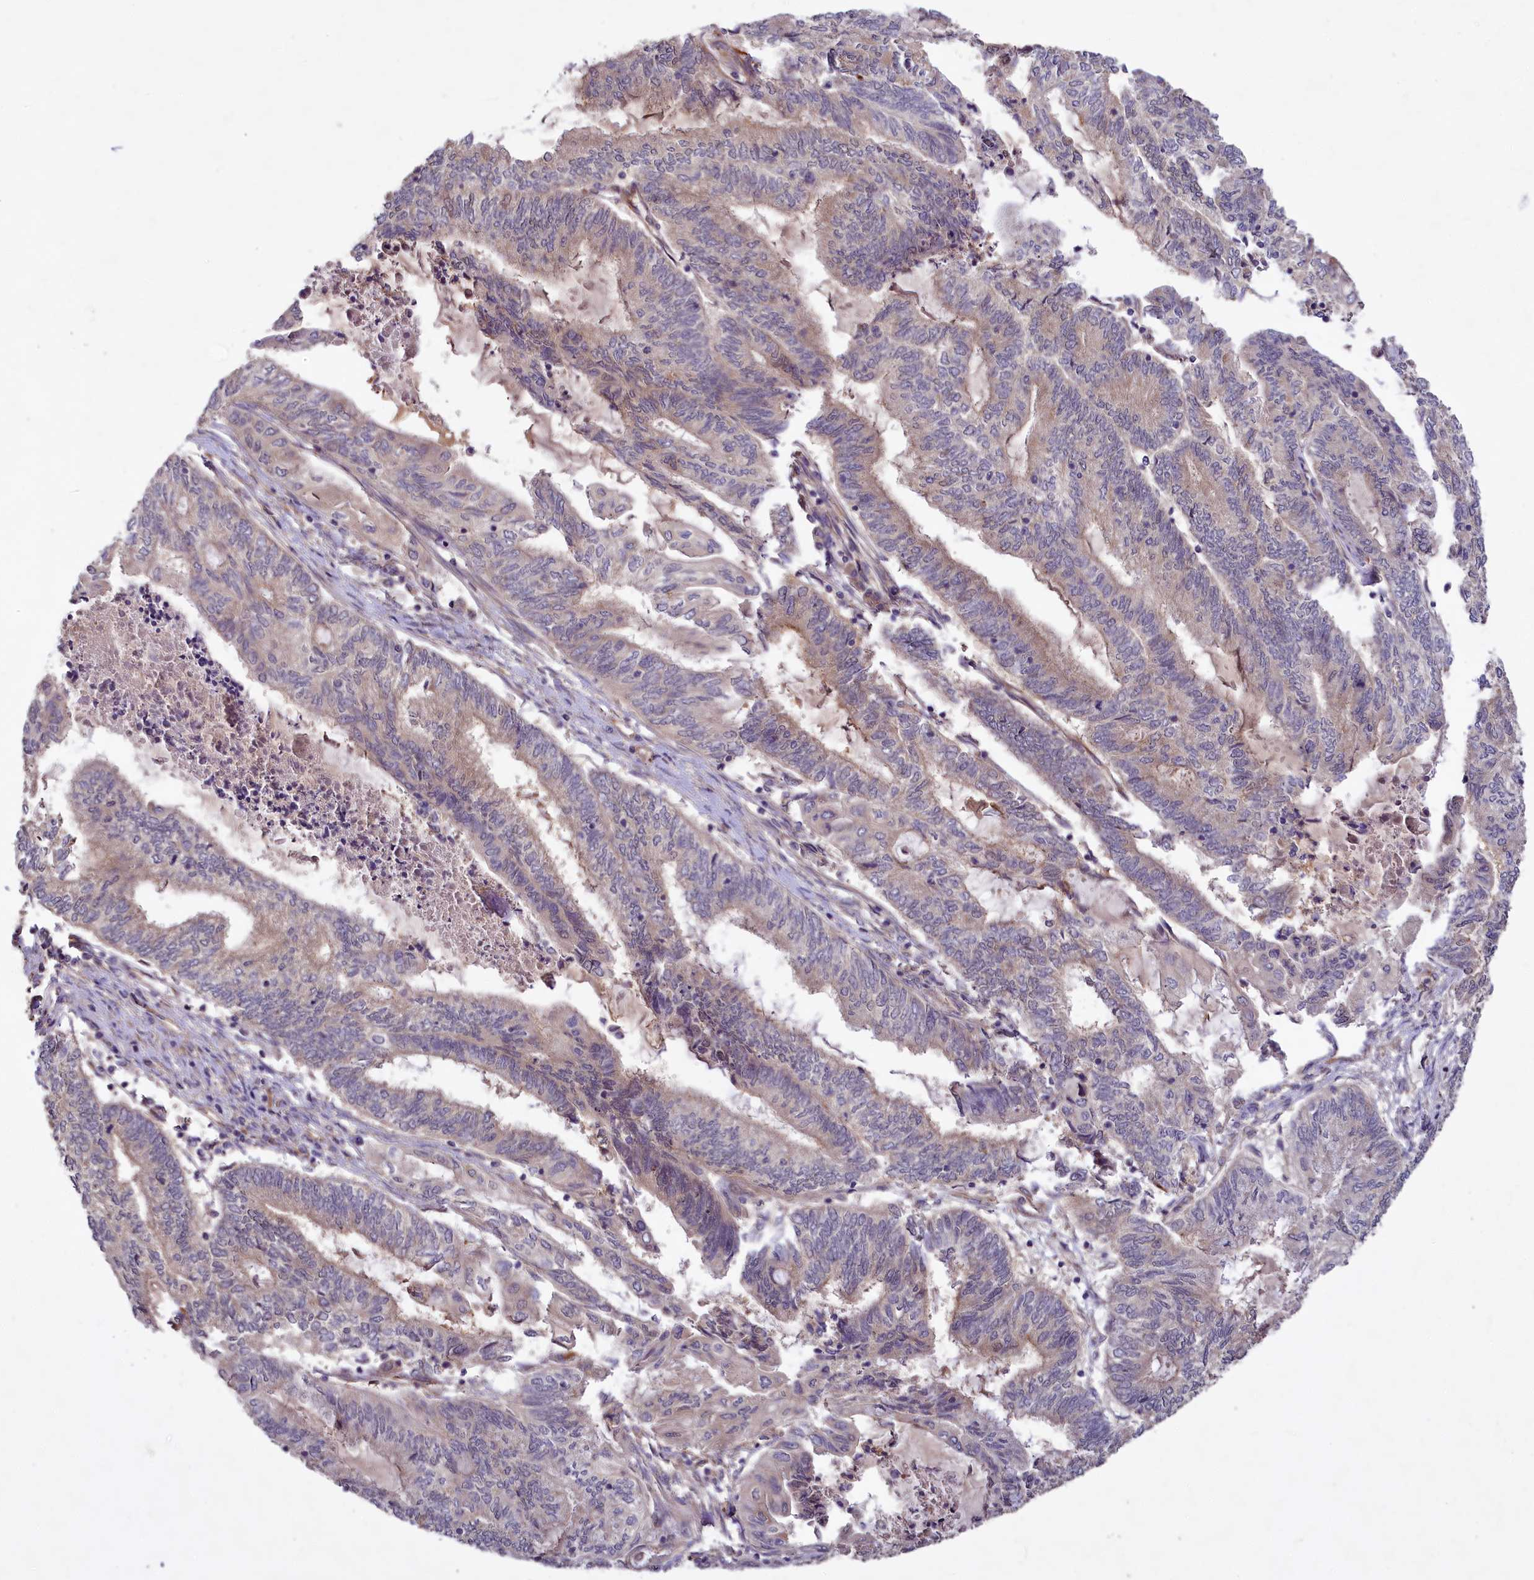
{"staining": {"intensity": "weak", "quantity": "25%-75%", "location": "cytoplasmic/membranous"}, "tissue": "endometrial cancer", "cell_type": "Tumor cells", "image_type": "cancer", "snomed": [{"axis": "morphology", "description": "Adenocarcinoma, NOS"}, {"axis": "topography", "description": "Uterus"}, {"axis": "topography", "description": "Endometrium"}], "caption": "An immunohistochemistry (IHC) histopathology image of neoplastic tissue is shown. Protein staining in brown labels weak cytoplasmic/membranous positivity in adenocarcinoma (endometrial) within tumor cells.", "gene": "PKN2", "patient": {"sex": "female", "age": 70}}